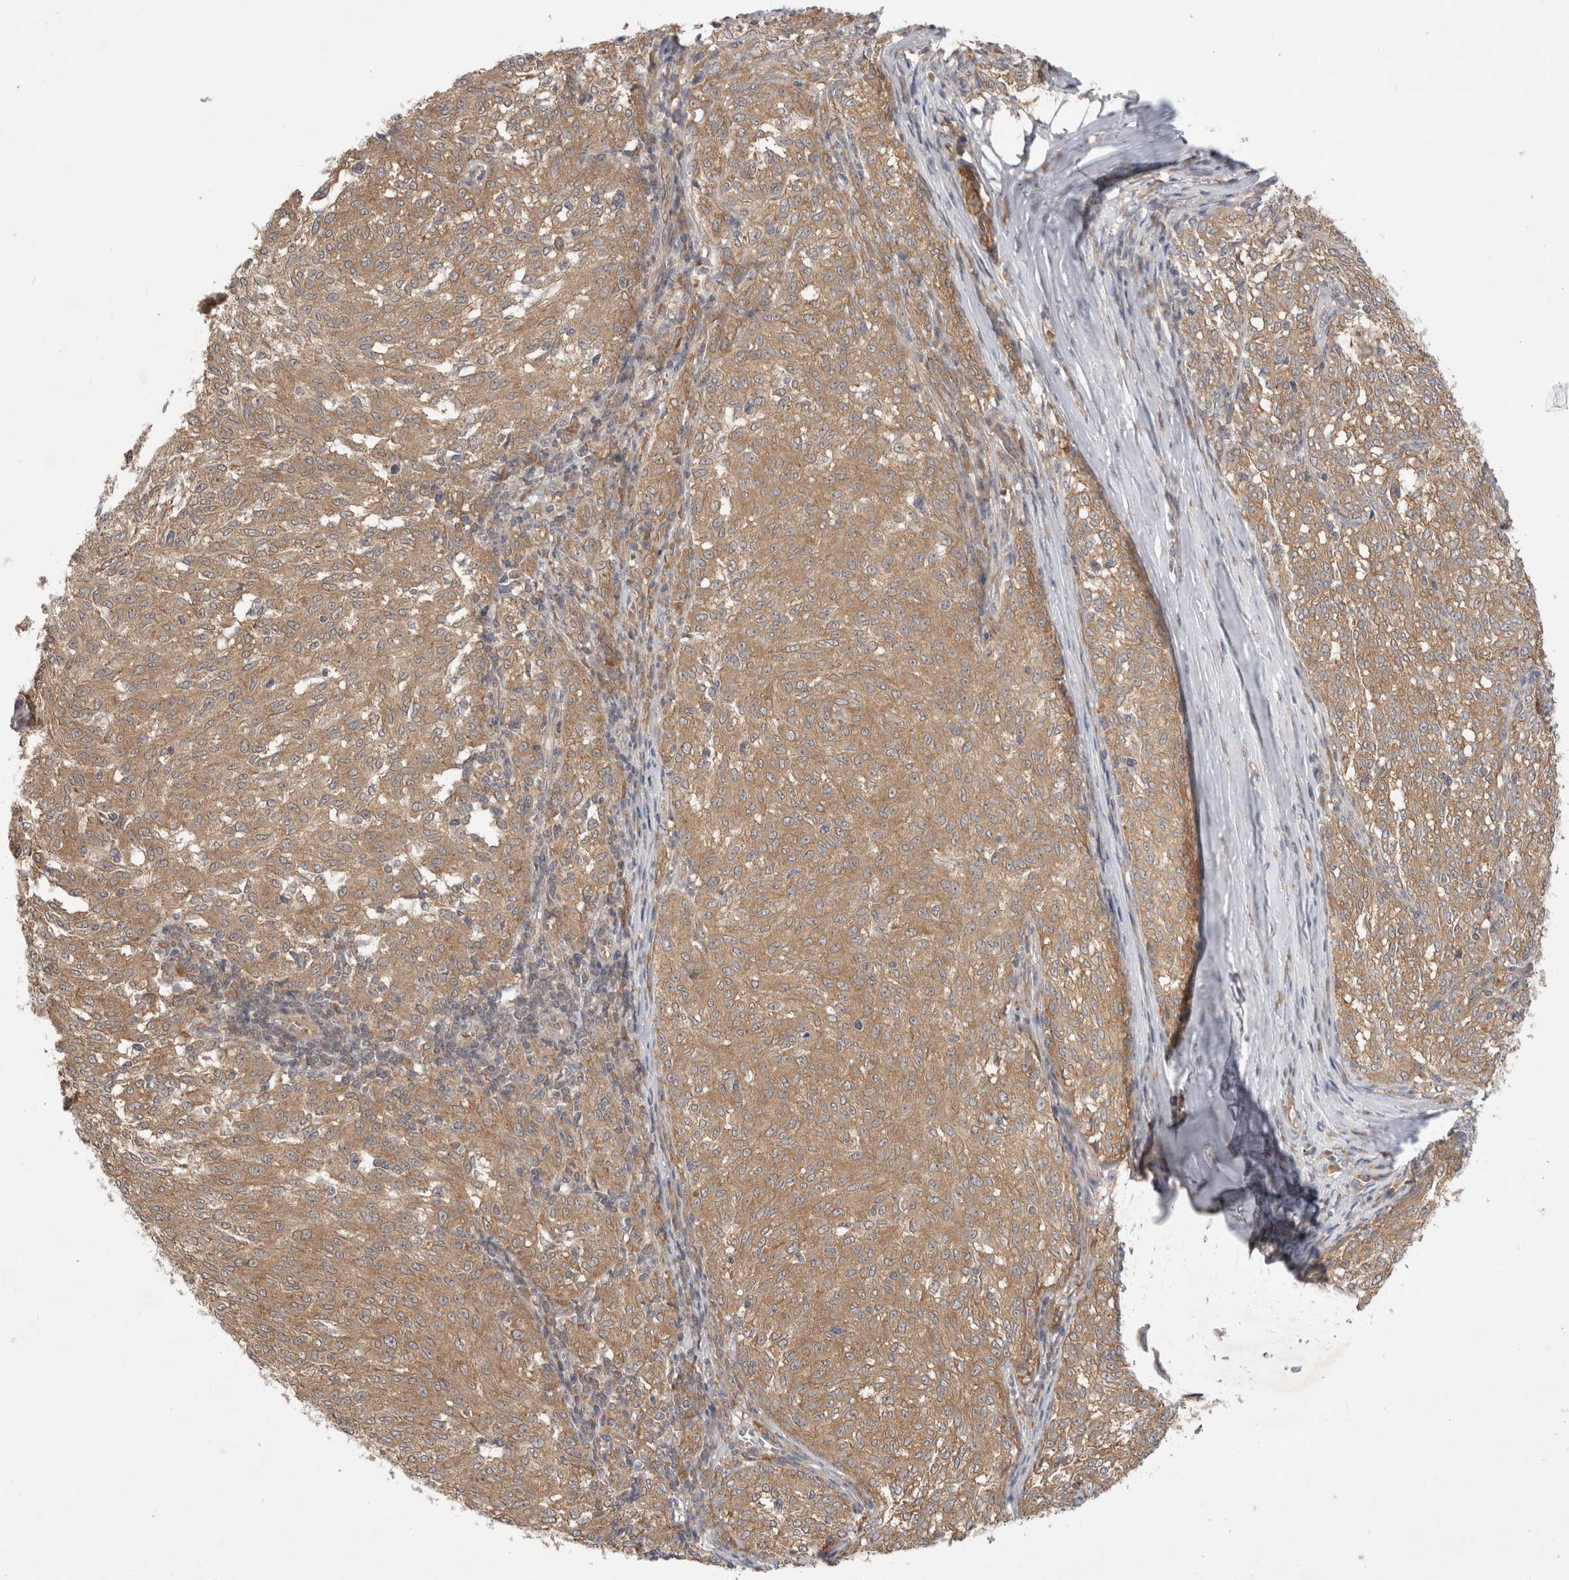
{"staining": {"intensity": "moderate", "quantity": ">75%", "location": "cytoplasmic/membranous"}, "tissue": "melanoma", "cell_type": "Tumor cells", "image_type": "cancer", "snomed": [{"axis": "morphology", "description": "Malignant melanoma, NOS"}, {"axis": "topography", "description": "Skin"}], "caption": "Immunohistochemistry histopathology image of neoplastic tissue: human melanoma stained using immunohistochemistry exhibits medium levels of moderate protein expression localized specifically in the cytoplasmic/membranous of tumor cells, appearing as a cytoplasmic/membranous brown color.", "gene": "EIF3E", "patient": {"sex": "female", "age": 72}}